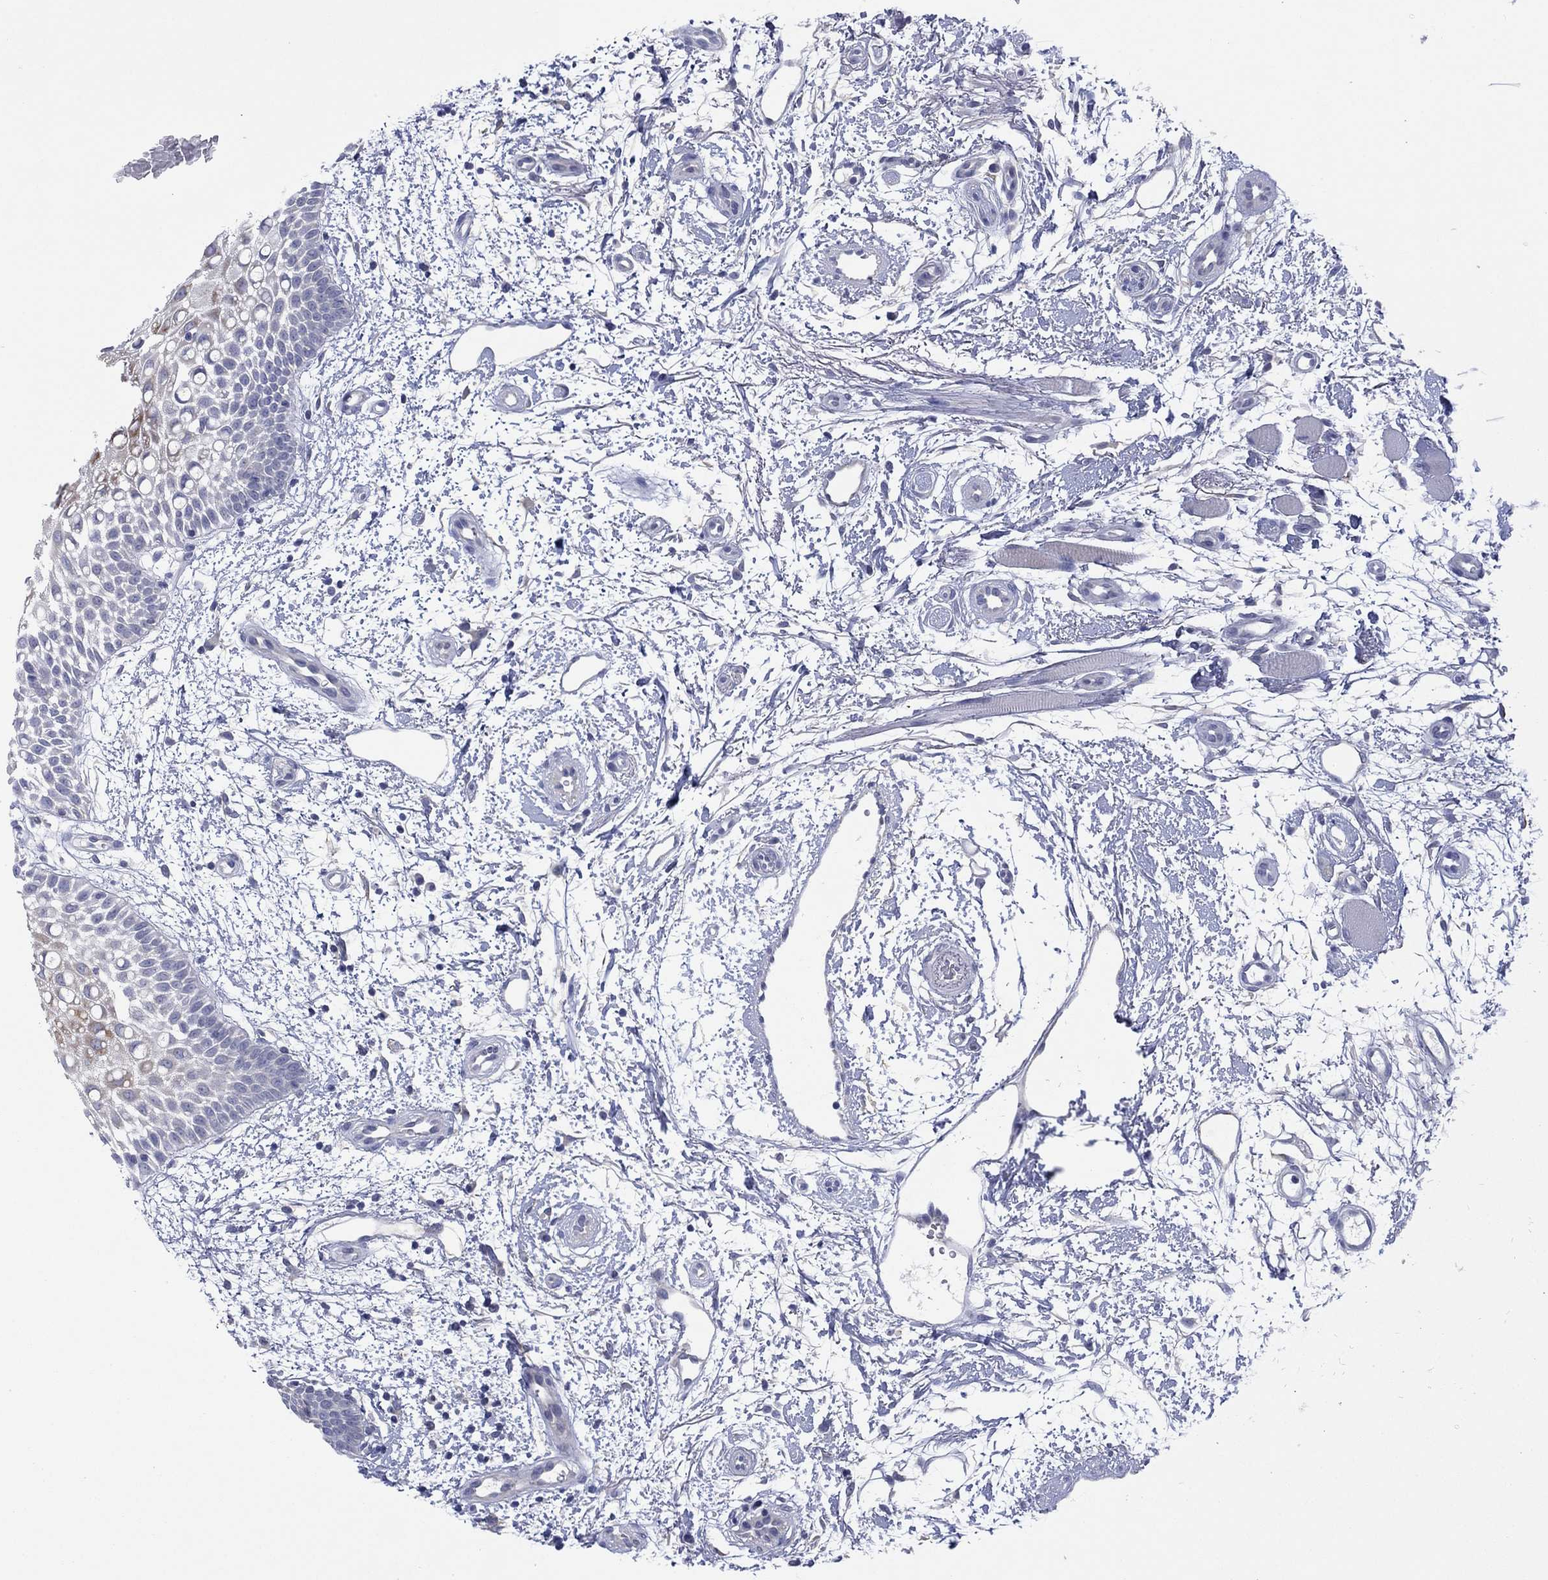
{"staining": {"intensity": "weak", "quantity": "<25%", "location": "cytoplasmic/membranous"}, "tissue": "oral mucosa", "cell_type": "Squamous epithelial cells", "image_type": "normal", "snomed": [{"axis": "morphology", "description": "Normal tissue, NOS"}, {"axis": "morphology", "description": "Squamous cell carcinoma, NOS"}, {"axis": "topography", "description": "Oral tissue"}, {"axis": "topography", "description": "Head-Neck"}], "caption": "An immunohistochemistry (IHC) image of benign oral mucosa is shown. There is no staining in squamous epithelial cells of oral mucosa.", "gene": "CYP2B6", "patient": {"sex": "female", "age": 75}}